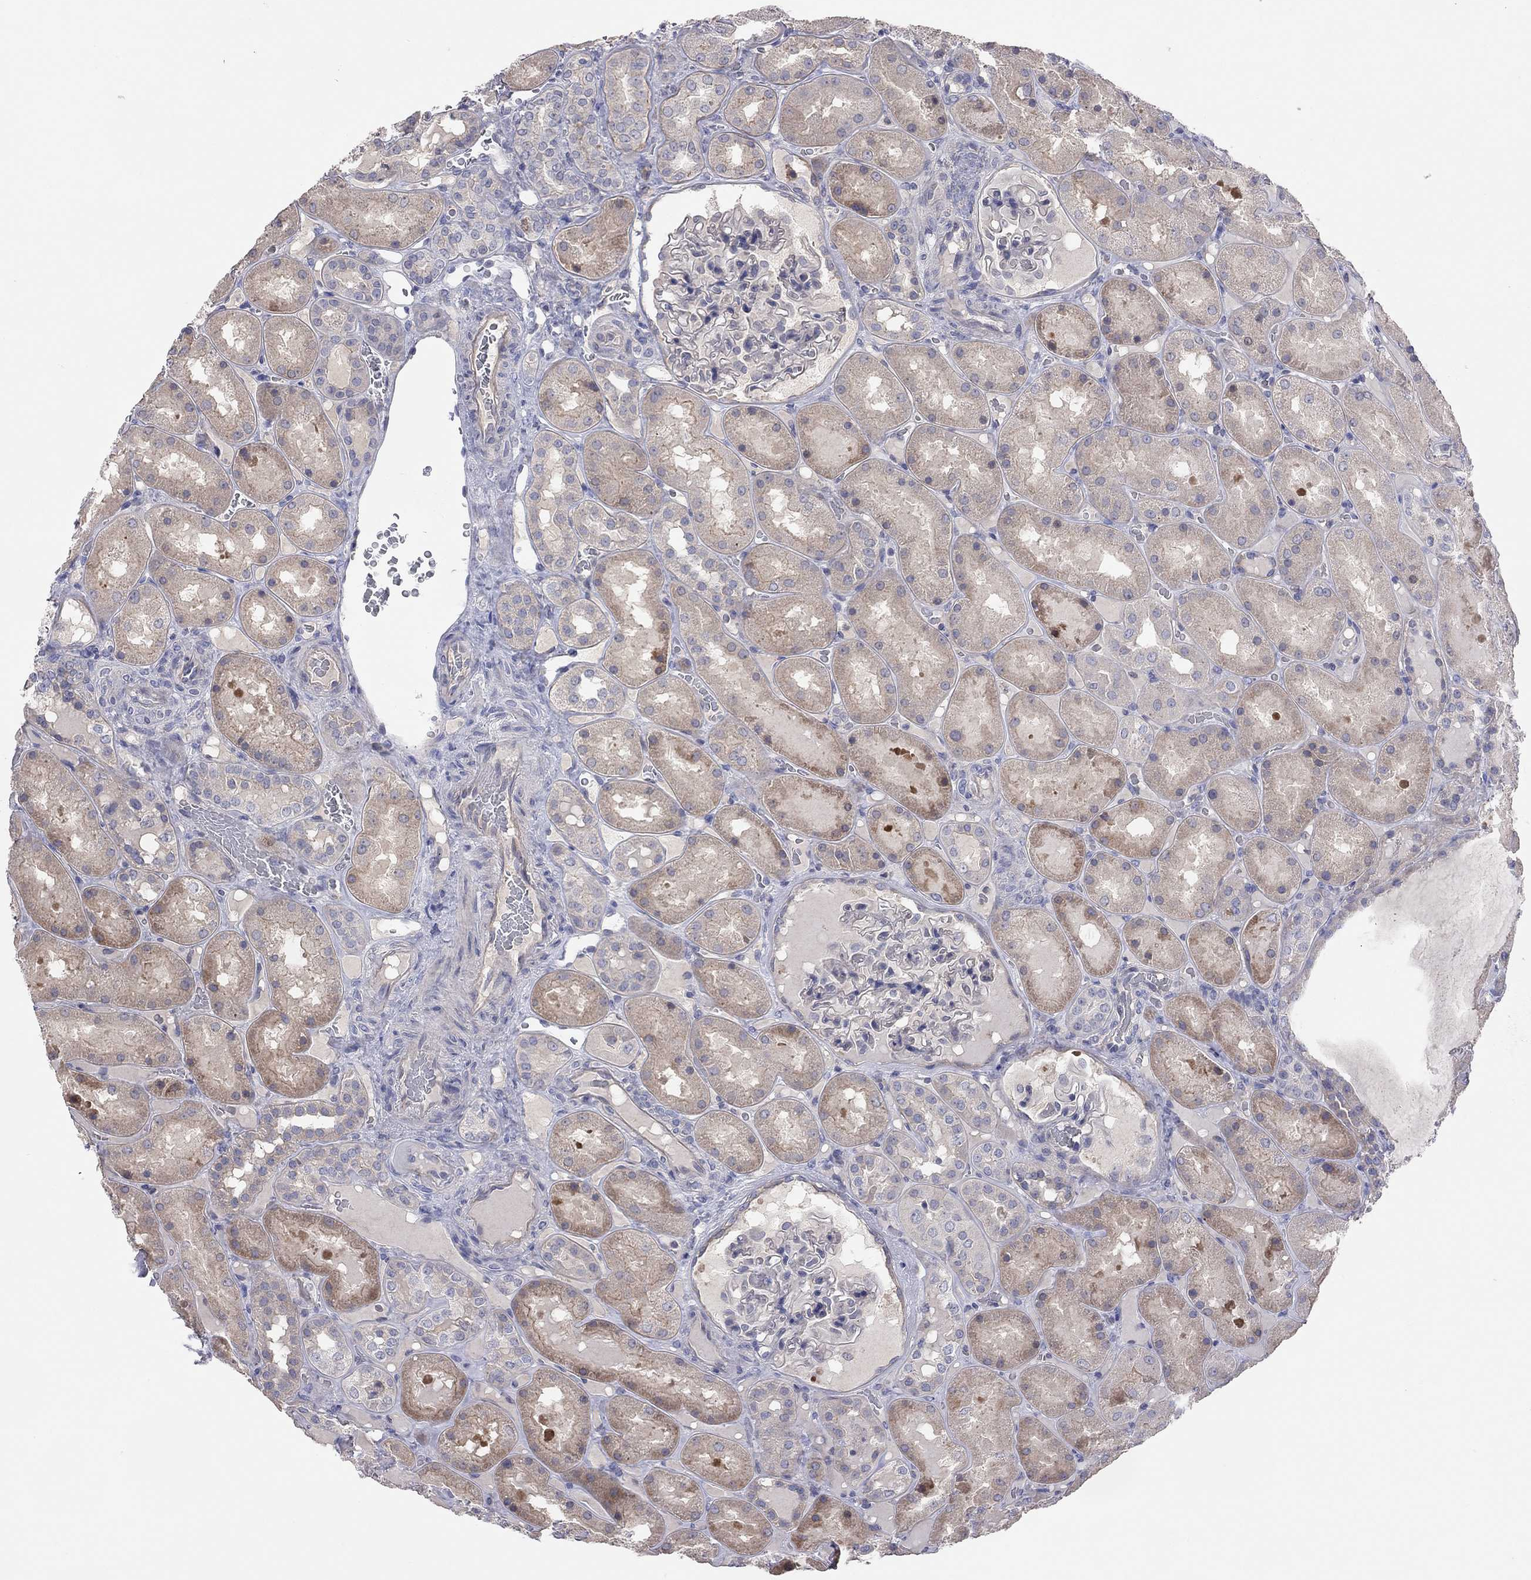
{"staining": {"intensity": "negative", "quantity": "none", "location": "none"}, "tissue": "kidney", "cell_type": "Cells in glomeruli", "image_type": "normal", "snomed": [{"axis": "morphology", "description": "Normal tissue, NOS"}, {"axis": "topography", "description": "Kidney"}], "caption": "High power microscopy histopathology image of an immunohistochemistry (IHC) micrograph of unremarkable kidney, revealing no significant expression in cells in glomeruli.", "gene": "KCNB1", "patient": {"sex": "male", "age": 73}}